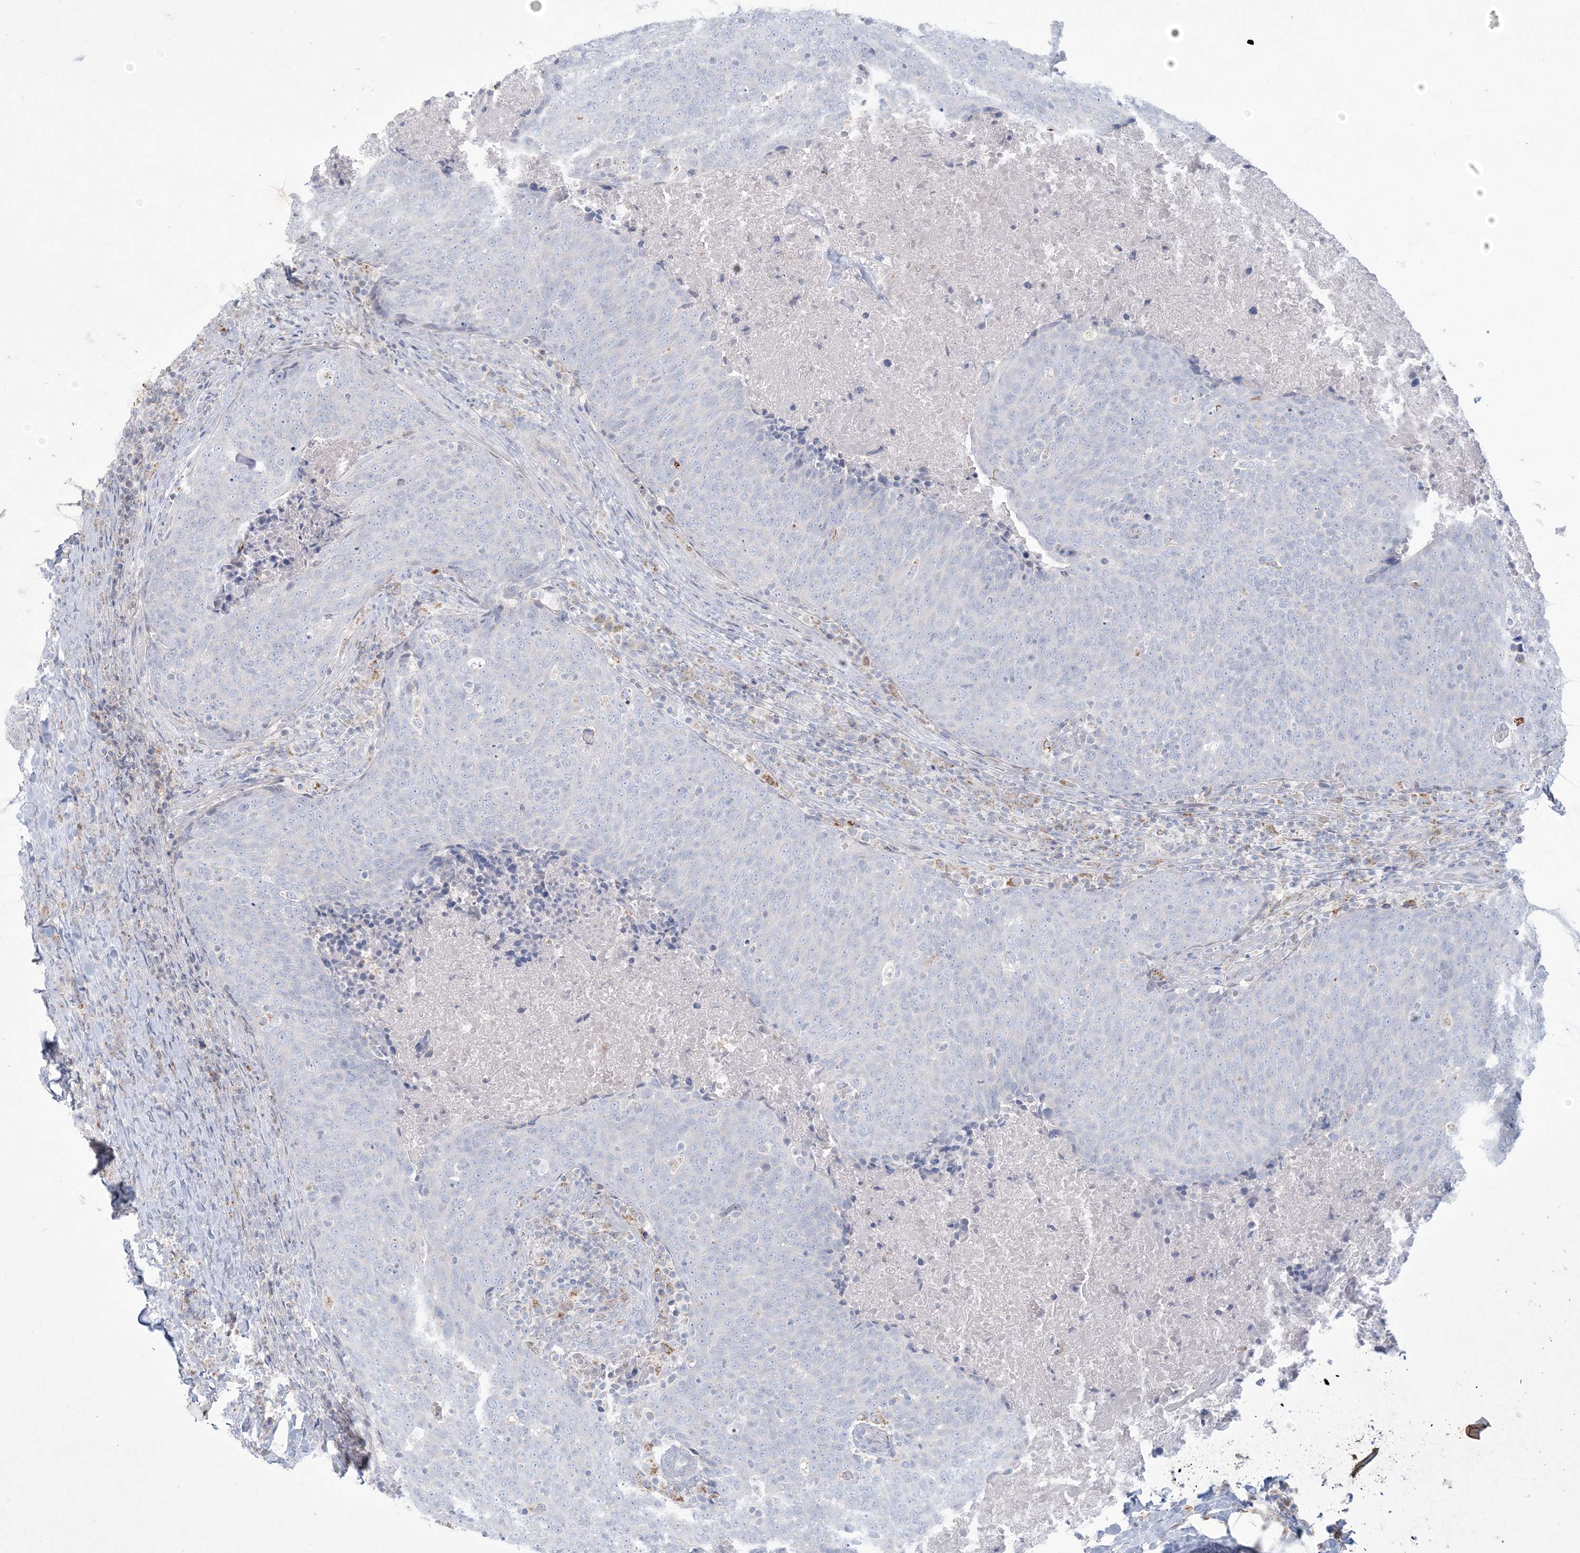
{"staining": {"intensity": "negative", "quantity": "none", "location": "none"}, "tissue": "head and neck cancer", "cell_type": "Tumor cells", "image_type": "cancer", "snomed": [{"axis": "morphology", "description": "Squamous cell carcinoma, NOS"}, {"axis": "morphology", "description": "Squamous cell carcinoma, metastatic, NOS"}, {"axis": "topography", "description": "Lymph node"}, {"axis": "topography", "description": "Head-Neck"}], "caption": "Head and neck cancer (squamous cell carcinoma) was stained to show a protein in brown. There is no significant staining in tumor cells. (Brightfield microscopy of DAB IHC at high magnification).", "gene": "KCTD6", "patient": {"sex": "male", "age": 62}}